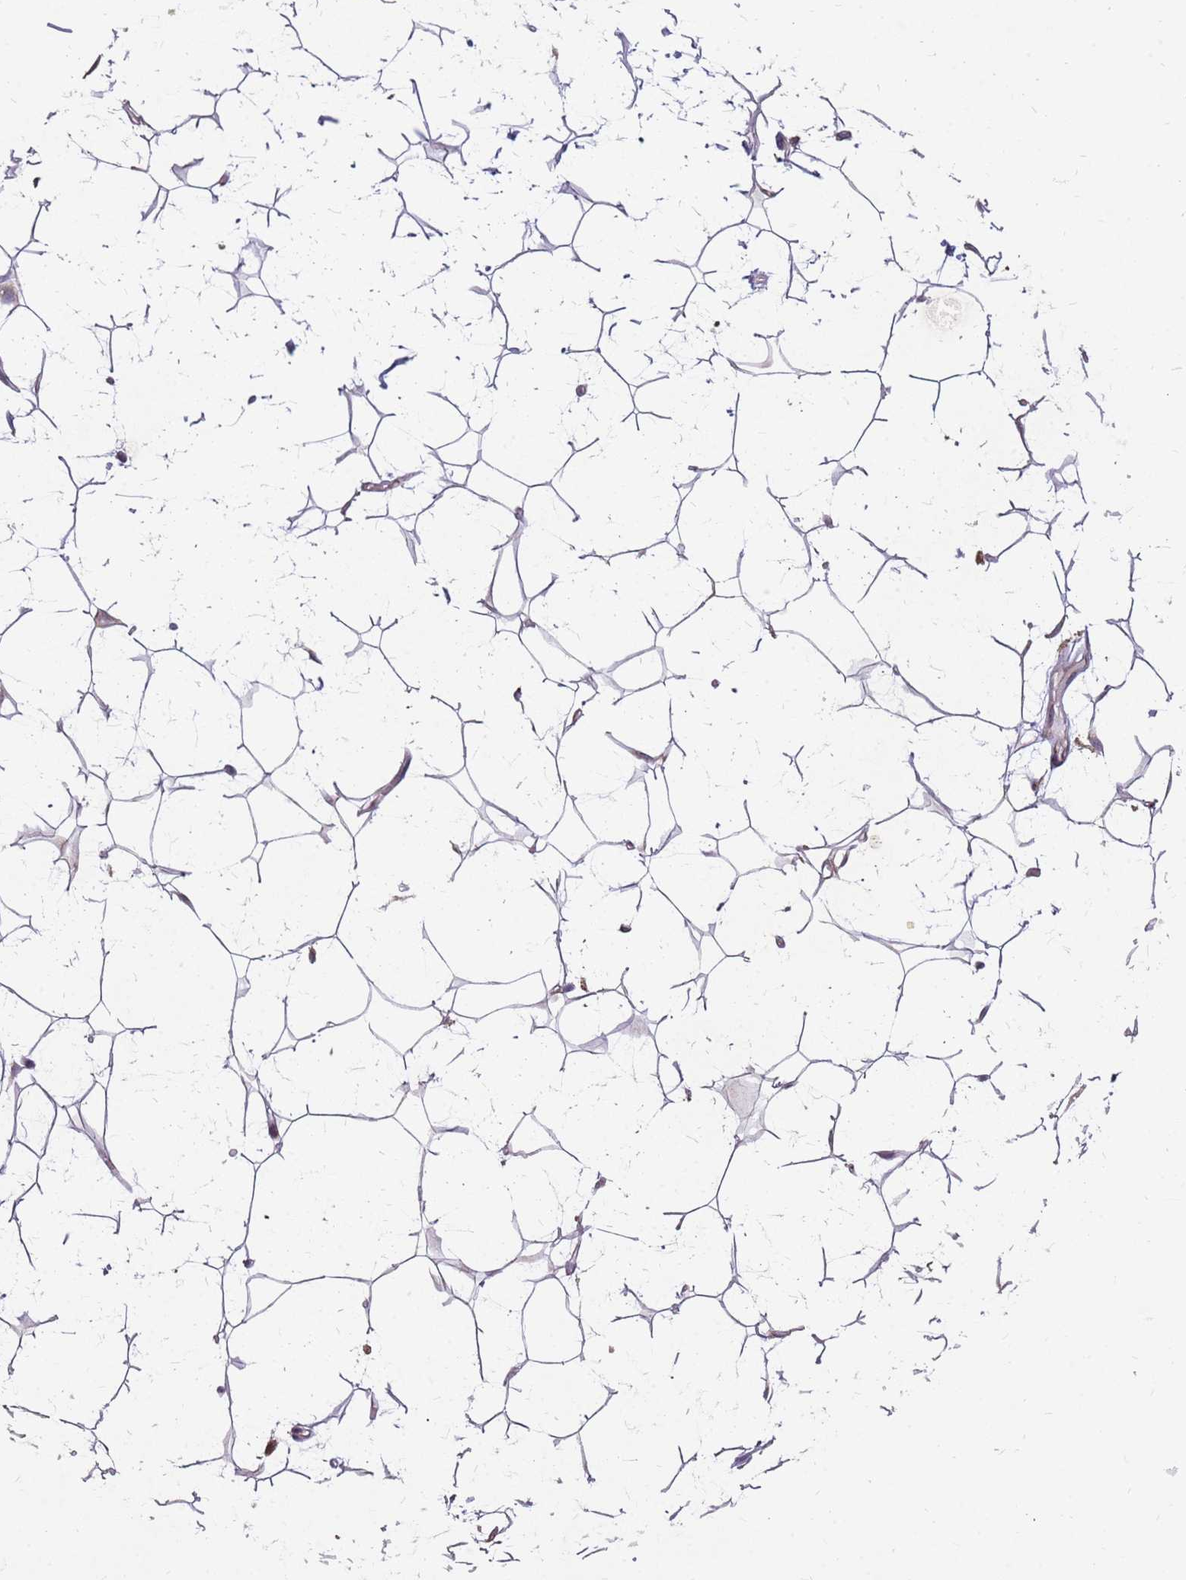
{"staining": {"intensity": "negative", "quantity": "none", "location": "none"}, "tissue": "adipose tissue", "cell_type": "Adipocytes", "image_type": "normal", "snomed": [{"axis": "morphology", "description": "Normal tissue, NOS"}, {"axis": "topography", "description": "Breast"}], "caption": "A histopathology image of adipose tissue stained for a protein shows no brown staining in adipocytes. (DAB (3,3'-diaminobenzidine) immunohistochemistry visualized using brightfield microscopy, high magnification).", "gene": "NME4", "patient": {"sex": "female", "age": 26}}